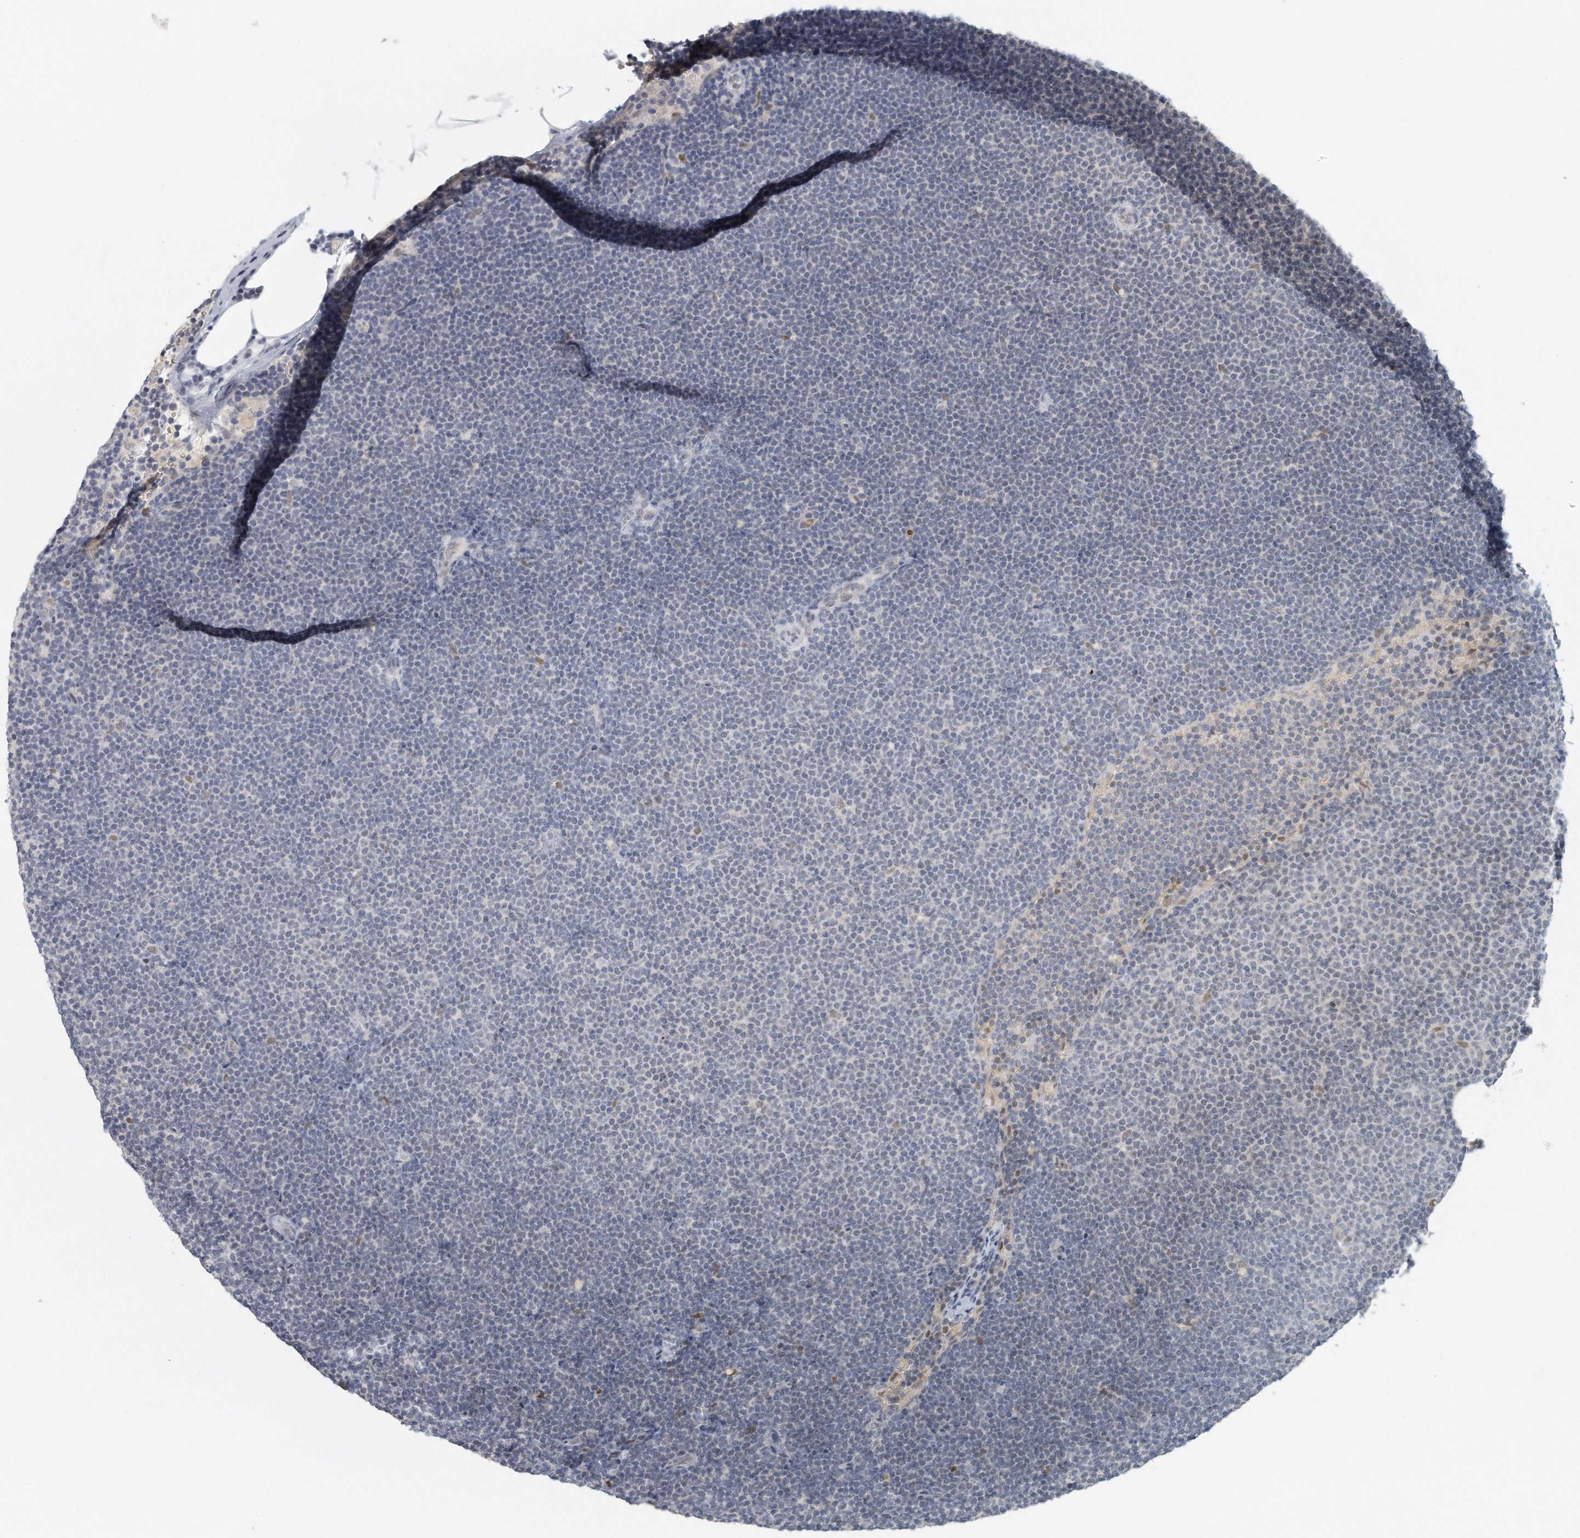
{"staining": {"intensity": "negative", "quantity": "none", "location": "none"}, "tissue": "lymphoma", "cell_type": "Tumor cells", "image_type": "cancer", "snomed": [{"axis": "morphology", "description": "Malignant lymphoma, non-Hodgkin's type, Low grade"}, {"axis": "topography", "description": "Lymph node"}], "caption": "Lymphoma was stained to show a protein in brown. There is no significant positivity in tumor cells. The staining is performed using DAB (3,3'-diaminobenzidine) brown chromogen with nuclei counter-stained in using hematoxylin.", "gene": "DDX43", "patient": {"sex": "female", "age": 53}}